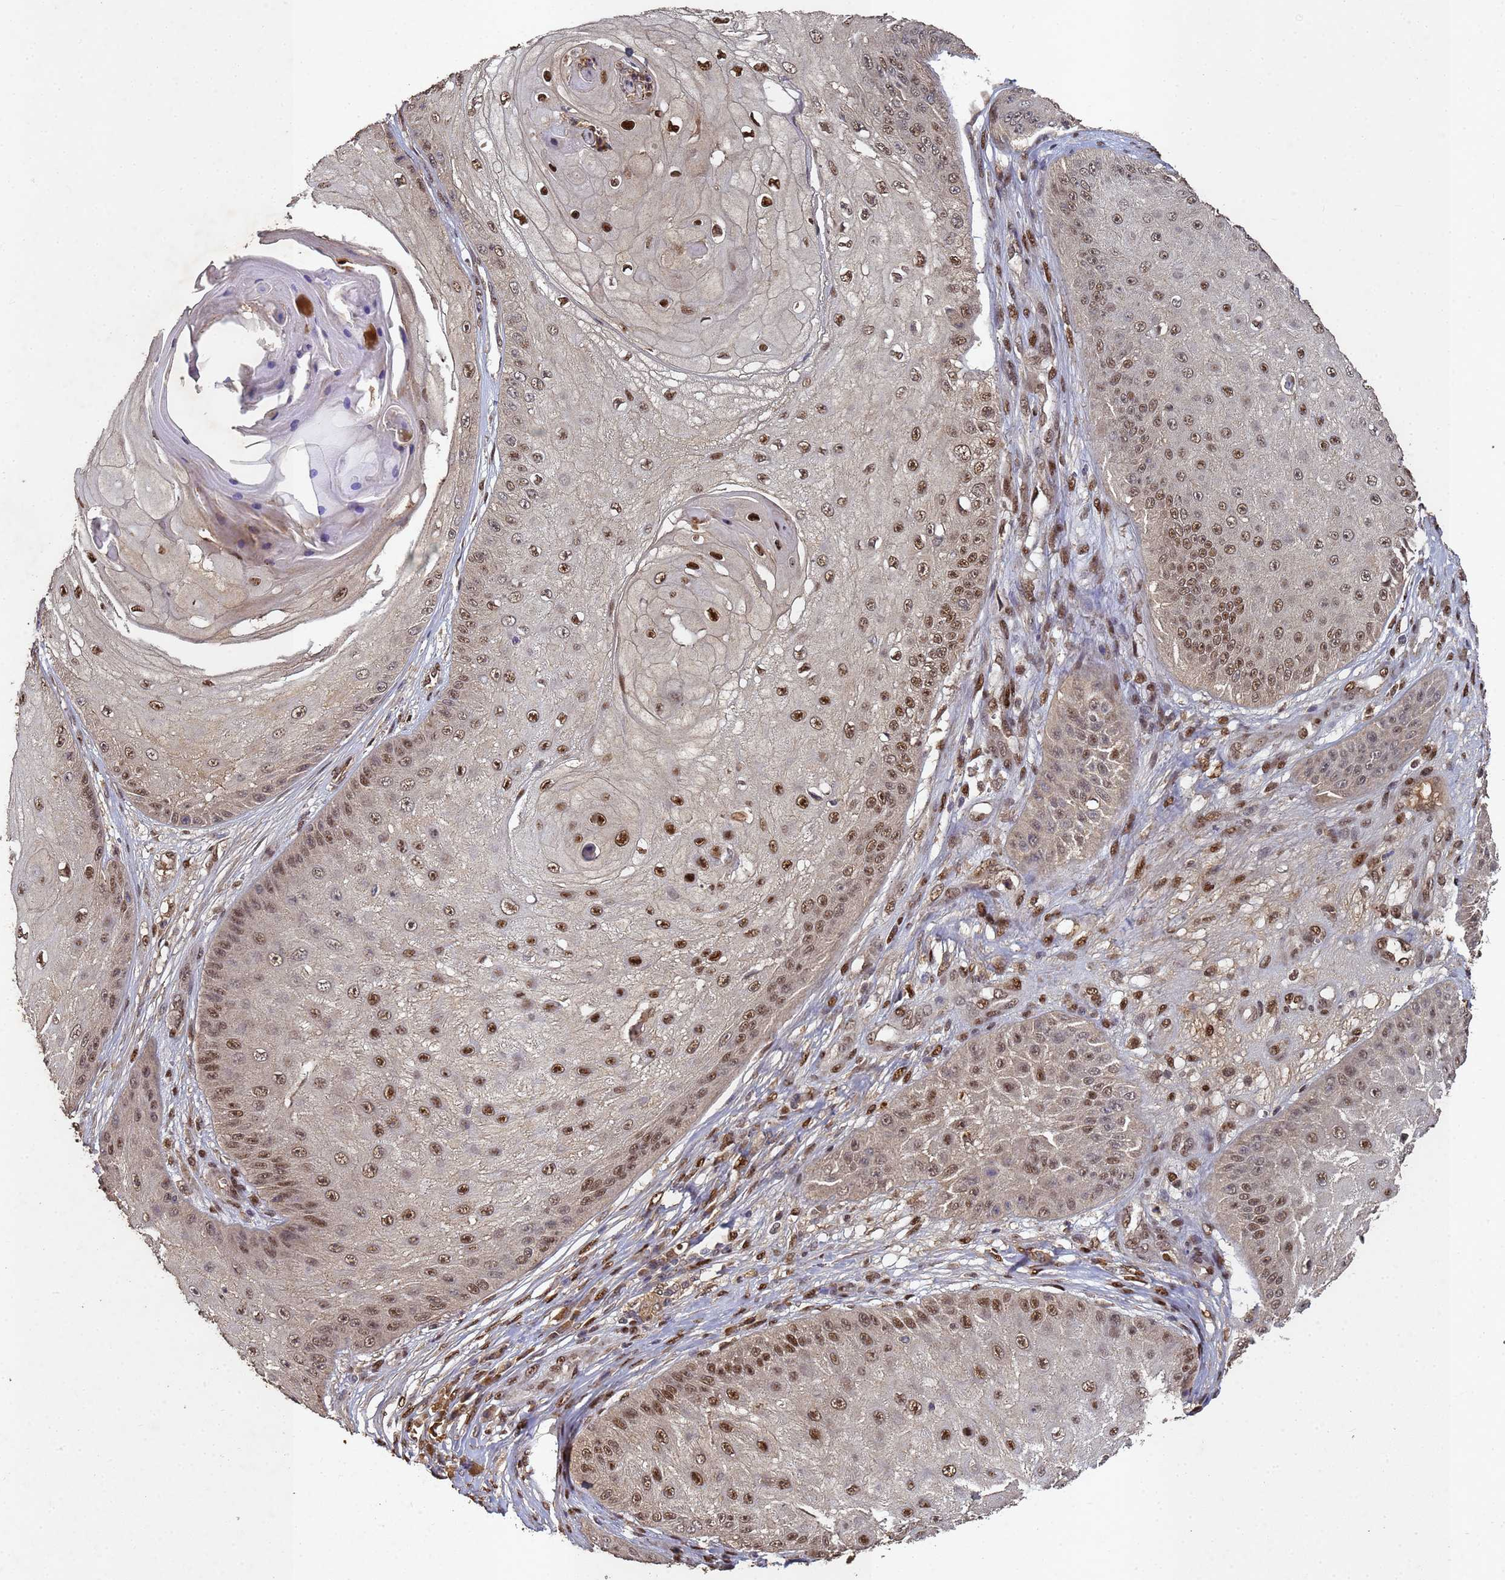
{"staining": {"intensity": "strong", "quantity": ">75%", "location": "nuclear"}, "tissue": "skin cancer", "cell_type": "Tumor cells", "image_type": "cancer", "snomed": [{"axis": "morphology", "description": "Squamous cell carcinoma, NOS"}, {"axis": "topography", "description": "Skin"}], "caption": "Immunohistochemical staining of human skin squamous cell carcinoma demonstrates high levels of strong nuclear positivity in about >75% of tumor cells.", "gene": "SECISBP2", "patient": {"sex": "male", "age": 70}}